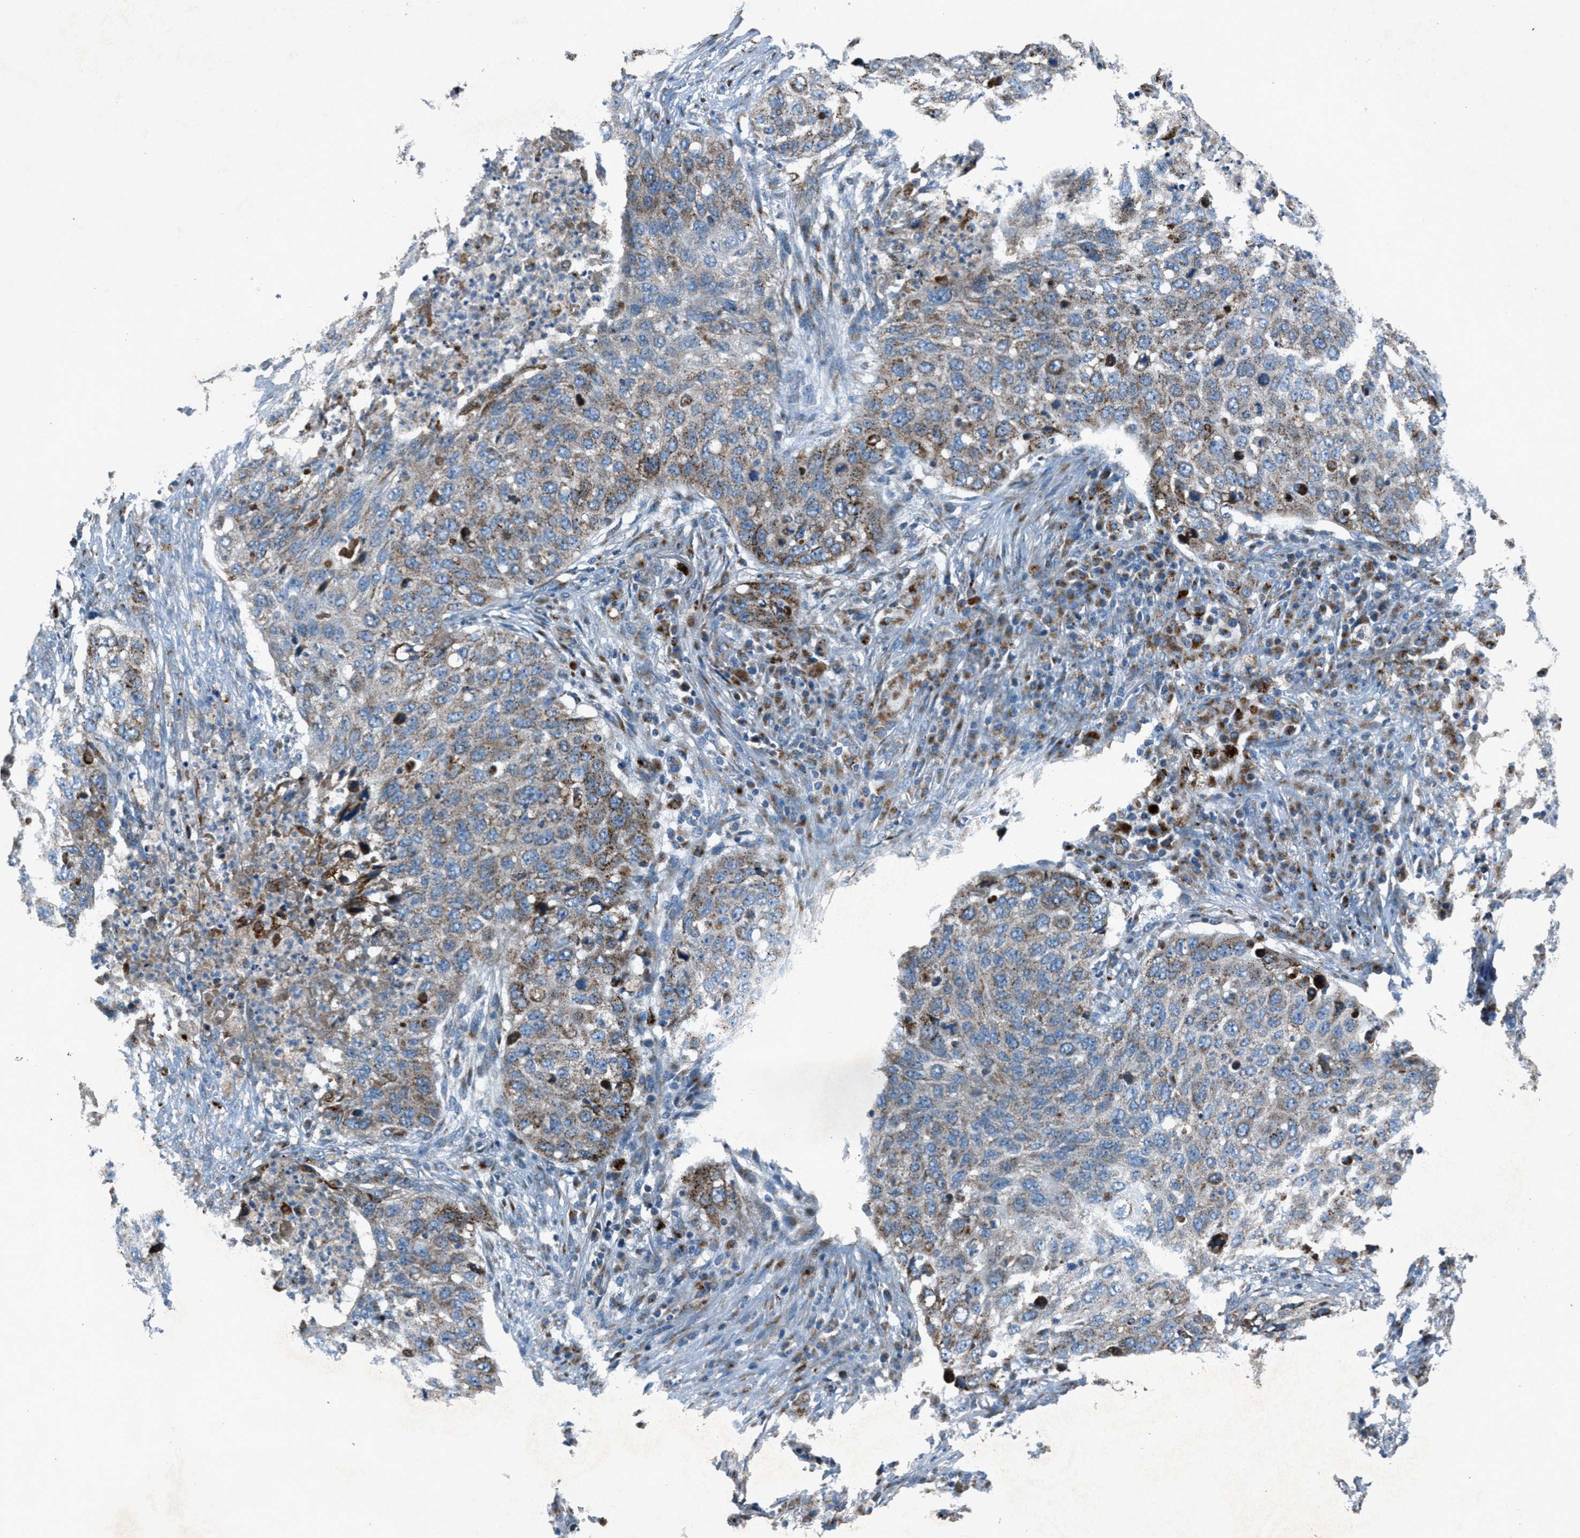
{"staining": {"intensity": "moderate", "quantity": "25%-75%", "location": "cytoplasmic/membranous"}, "tissue": "lung cancer", "cell_type": "Tumor cells", "image_type": "cancer", "snomed": [{"axis": "morphology", "description": "Squamous cell carcinoma, NOS"}, {"axis": "topography", "description": "Lung"}], "caption": "Immunohistochemical staining of lung squamous cell carcinoma demonstrates medium levels of moderate cytoplasmic/membranous protein expression in approximately 25%-75% of tumor cells.", "gene": "BCKDK", "patient": {"sex": "female", "age": 63}}